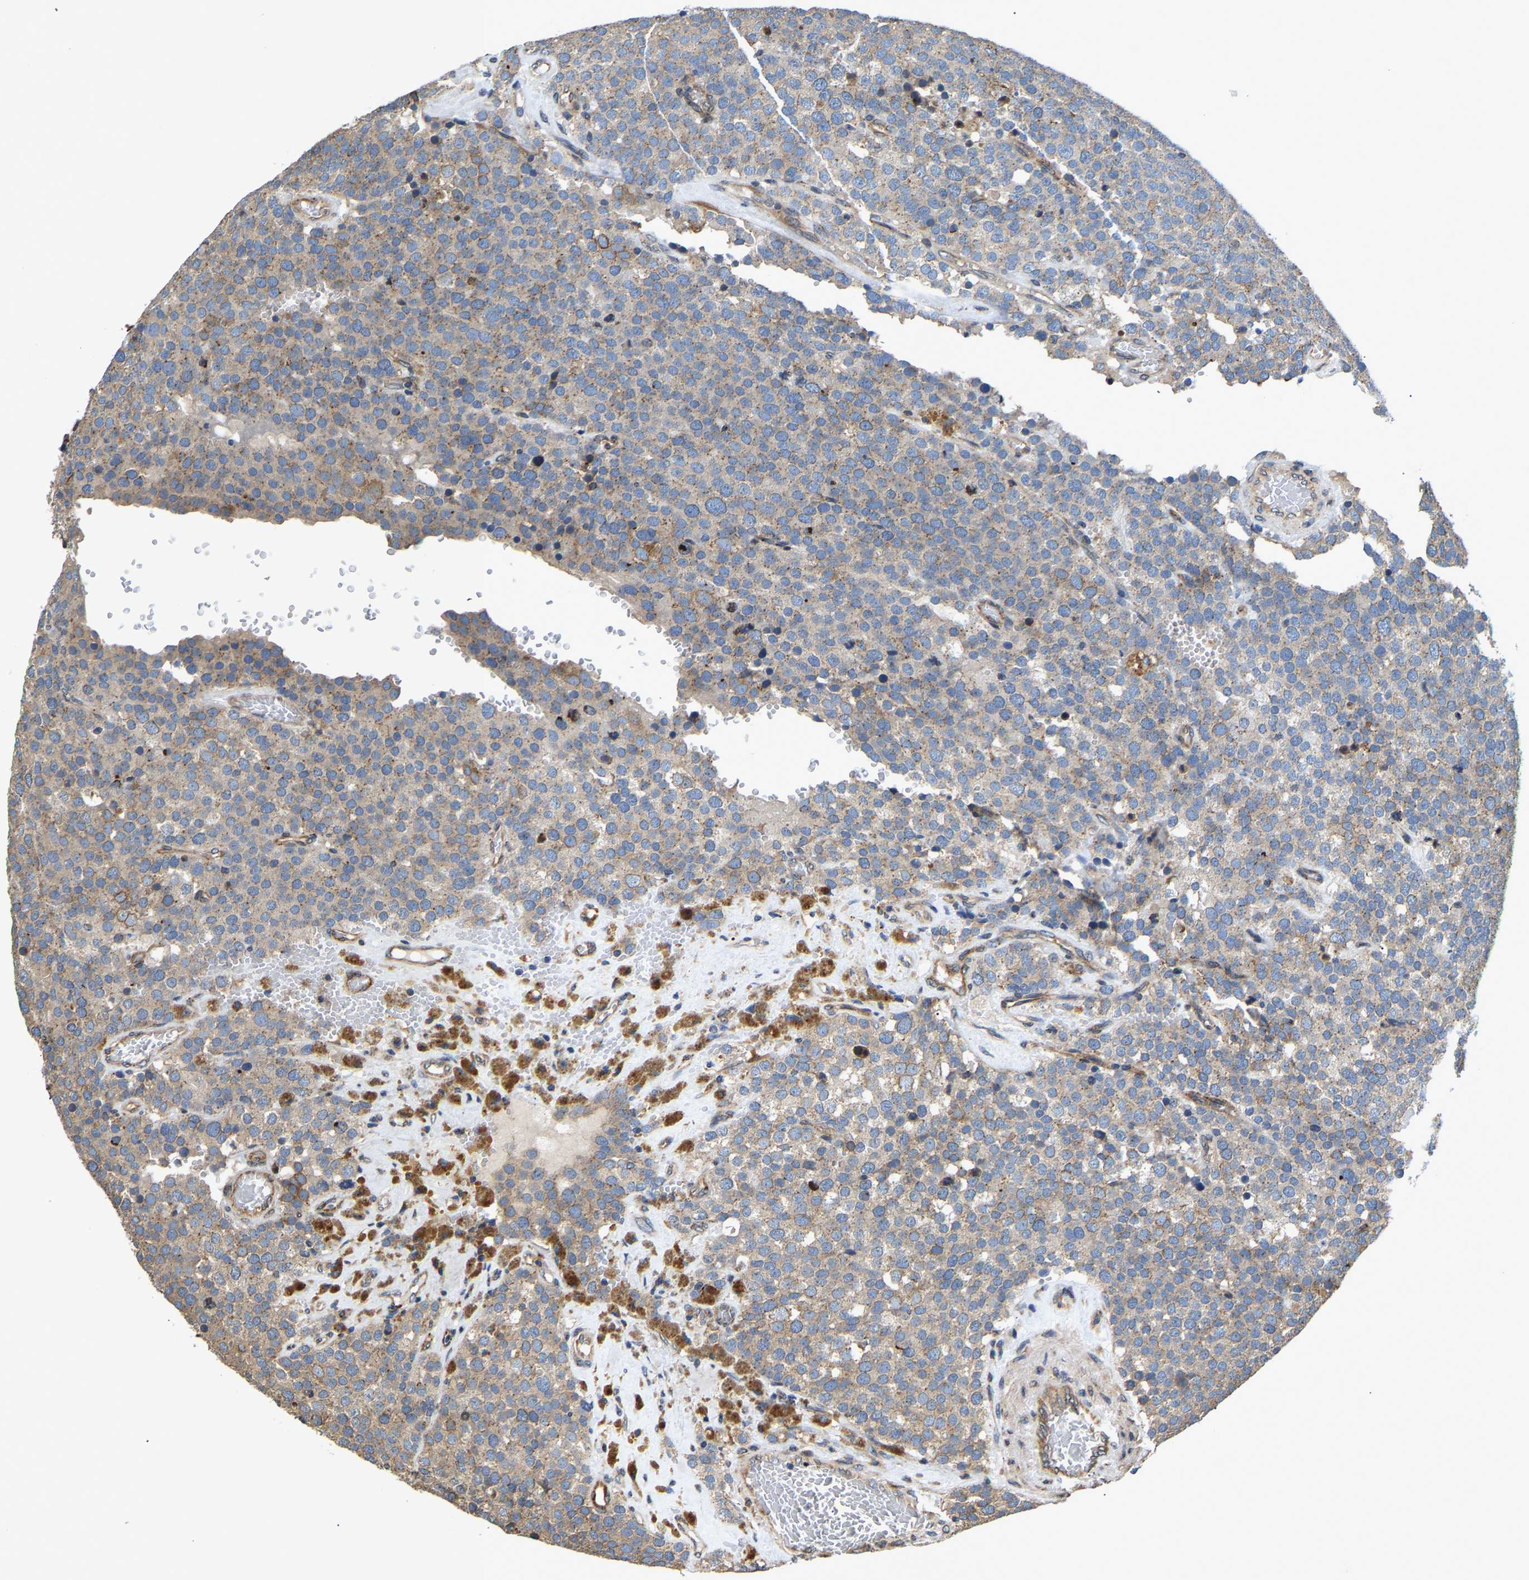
{"staining": {"intensity": "moderate", "quantity": ">75%", "location": "cytoplasmic/membranous"}, "tissue": "testis cancer", "cell_type": "Tumor cells", "image_type": "cancer", "snomed": [{"axis": "morphology", "description": "Normal tissue, NOS"}, {"axis": "morphology", "description": "Seminoma, NOS"}, {"axis": "topography", "description": "Testis"}], "caption": "Tumor cells reveal moderate cytoplasmic/membranous expression in approximately >75% of cells in testis seminoma.", "gene": "ARL6IP5", "patient": {"sex": "male", "age": 71}}